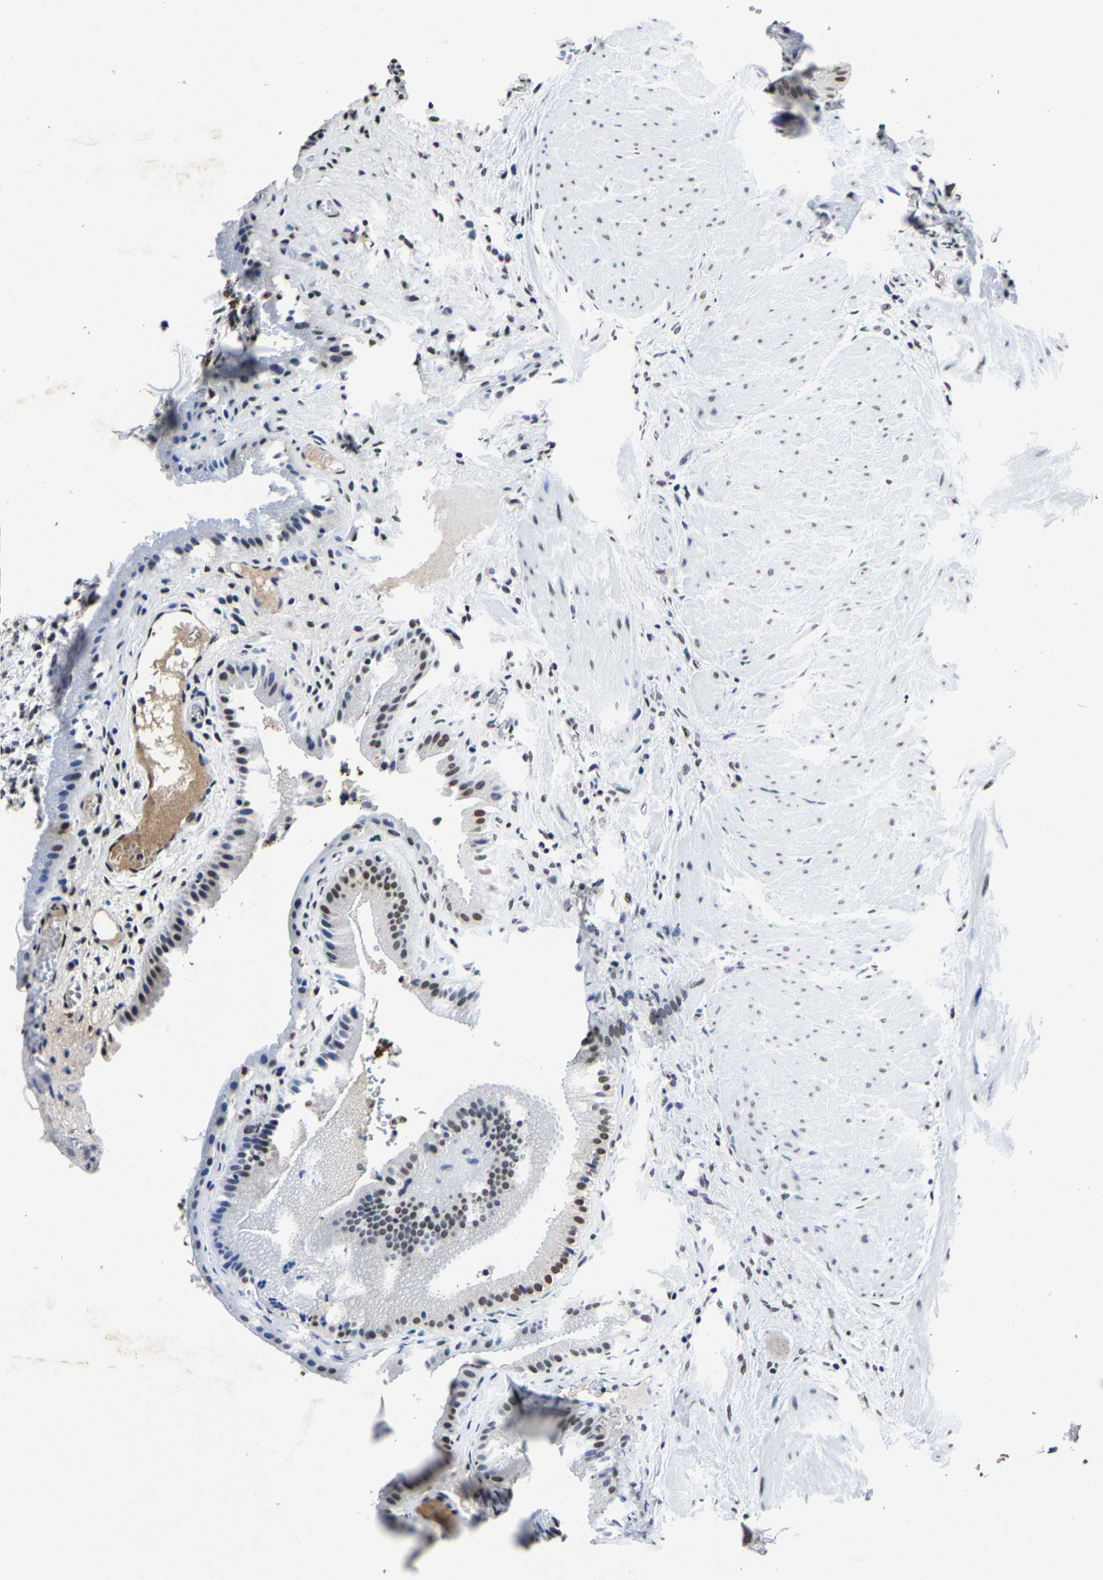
{"staining": {"intensity": "strong", "quantity": "25%-75%", "location": "nuclear"}, "tissue": "gallbladder", "cell_type": "Glandular cells", "image_type": "normal", "snomed": [{"axis": "morphology", "description": "Normal tissue, NOS"}, {"axis": "topography", "description": "Gallbladder"}], "caption": "Immunohistochemical staining of normal gallbladder demonstrates high levels of strong nuclear positivity in about 25%-75% of glandular cells.", "gene": "RBM45", "patient": {"sex": "male", "age": 49}}